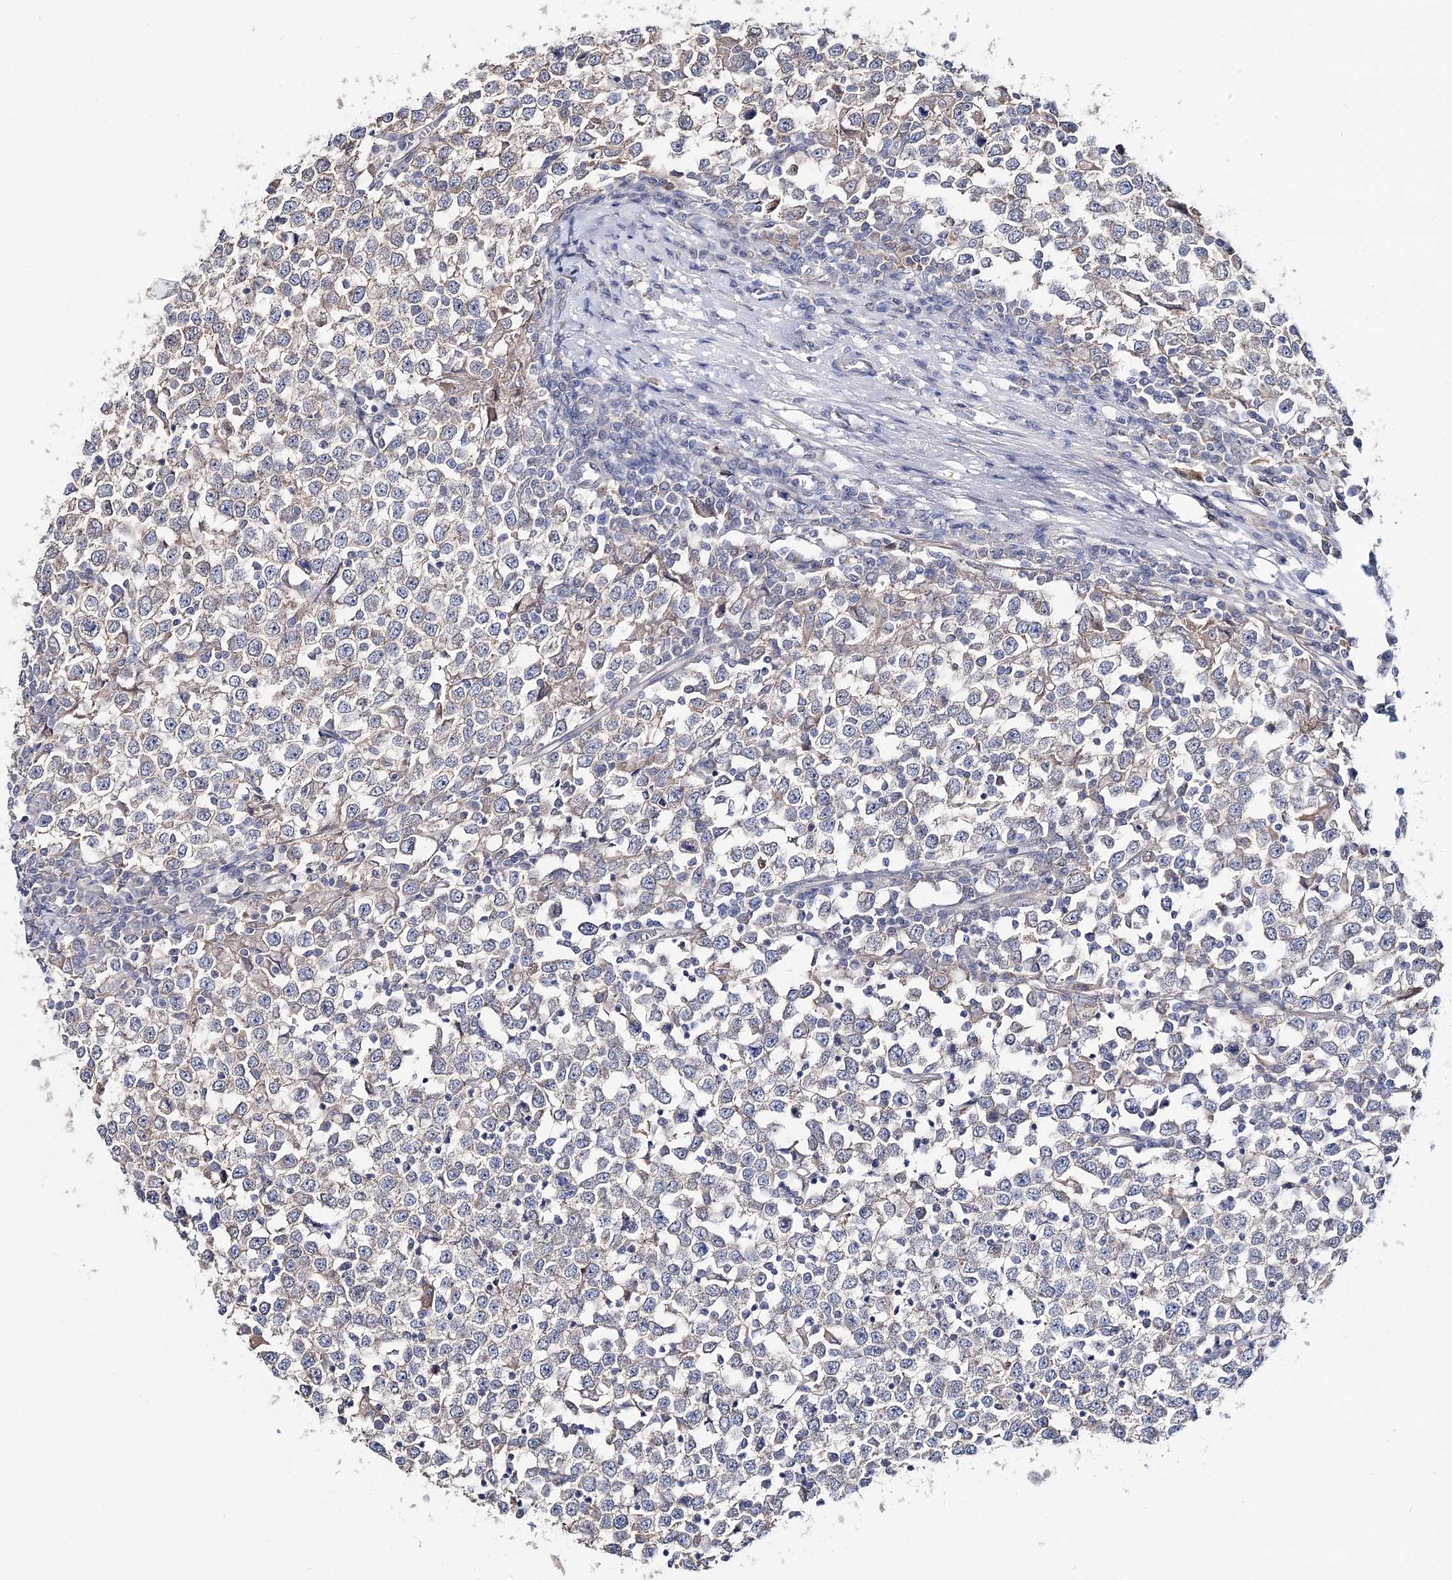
{"staining": {"intensity": "negative", "quantity": "none", "location": "none"}, "tissue": "testis cancer", "cell_type": "Tumor cells", "image_type": "cancer", "snomed": [{"axis": "morphology", "description": "Seminoma, NOS"}, {"axis": "topography", "description": "Testis"}], "caption": "The histopathology image displays no staining of tumor cells in testis cancer (seminoma).", "gene": "UGP2", "patient": {"sex": "male", "age": 65}}